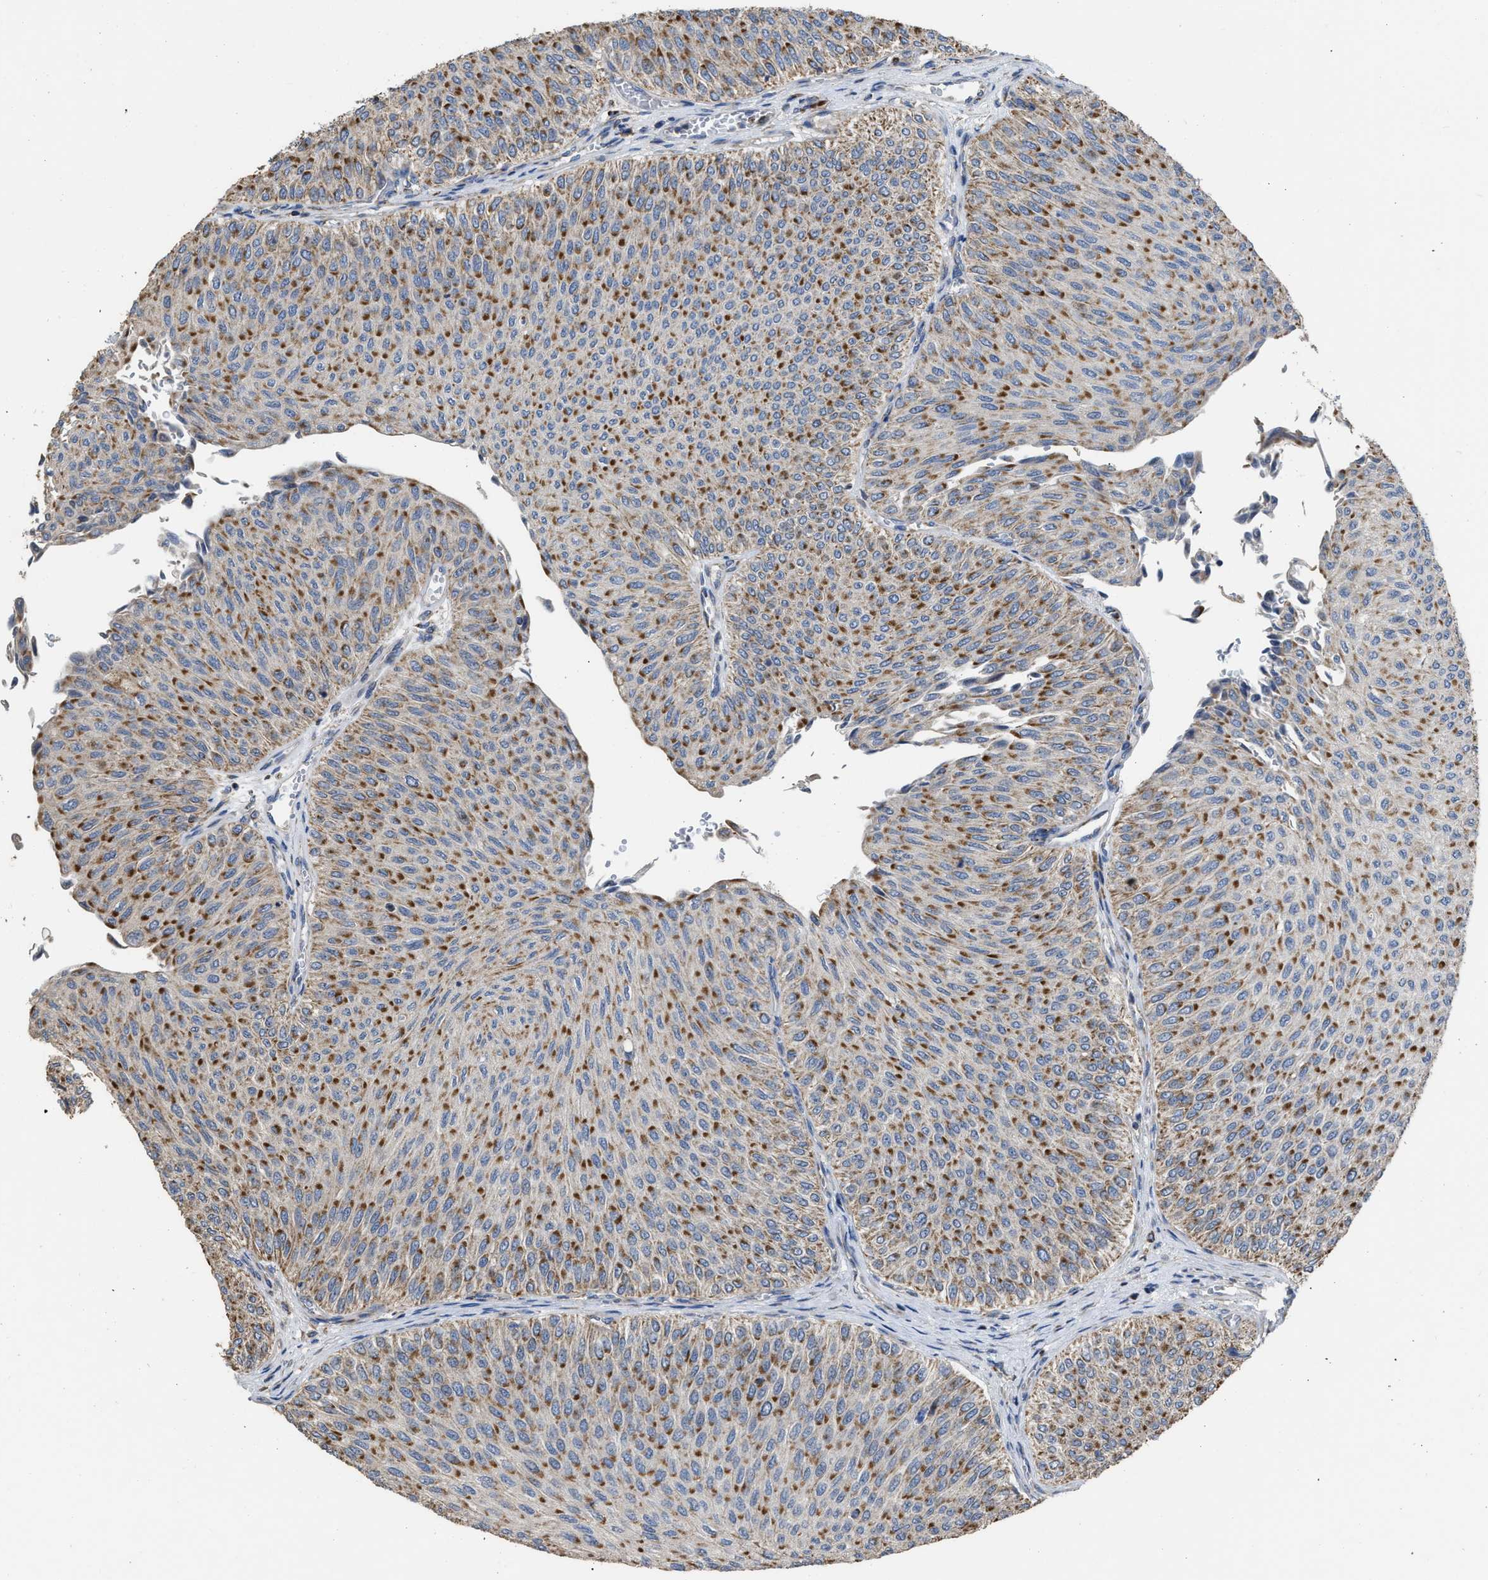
{"staining": {"intensity": "moderate", "quantity": ">75%", "location": "cytoplasmic/membranous"}, "tissue": "urothelial cancer", "cell_type": "Tumor cells", "image_type": "cancer", "snomed": [{"axis": "morphology", "description": "Urothelial carcinoma, Low grade"}, {"axis": "topography", "description": "Urinary bladder"}], "caption": "Brown immunohistochemical staining in low-grade urothelial carcinoma demonstrates moderate cytoplasmic/membranous expression in about >75% of tumor cells. The protein of interest is stained brown, and the nuclei are stained in blue (DAB (3,3'-diaminobenzidine) IHC with brightfield microscopy, high magnification).", "gene": "AK2", "patient": {"sex": "male", "age": 78}}